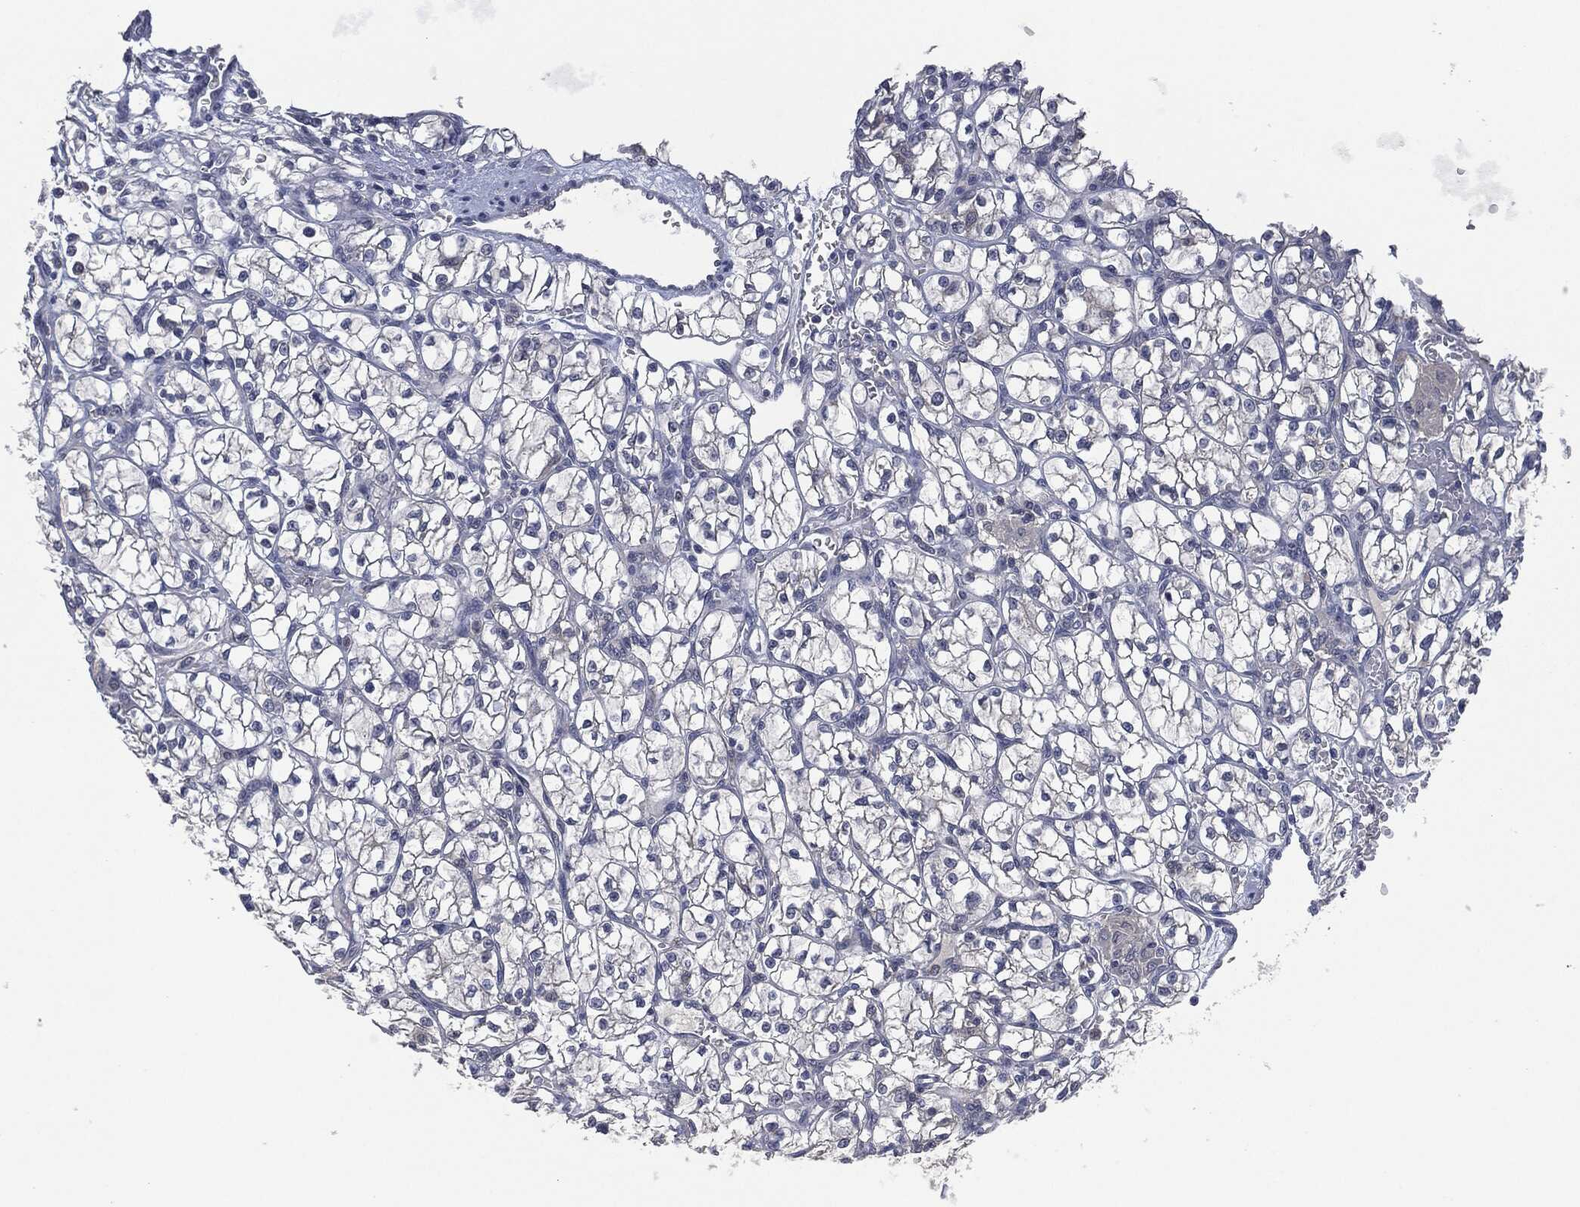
{"staining": {"intensity": "negative", "quantity": "none", "location": "none"}, "tissue": "renal cancer", "cell_type": "Tumor cells", "image_type": "cancer", "snomed": [{"axis": "morphology", "description": "Adenocarcinoma, NOS"}, {"axis": "topography", "description": "Kidney"}], "caption": "A high-resolution histopathology image shows immunohistochemistry staining of adenocarcinoma (renal), which shows no significant expression in tumor cells.", "gene": "IL1RN", "patient": {"sex": "female", "age": 64}}